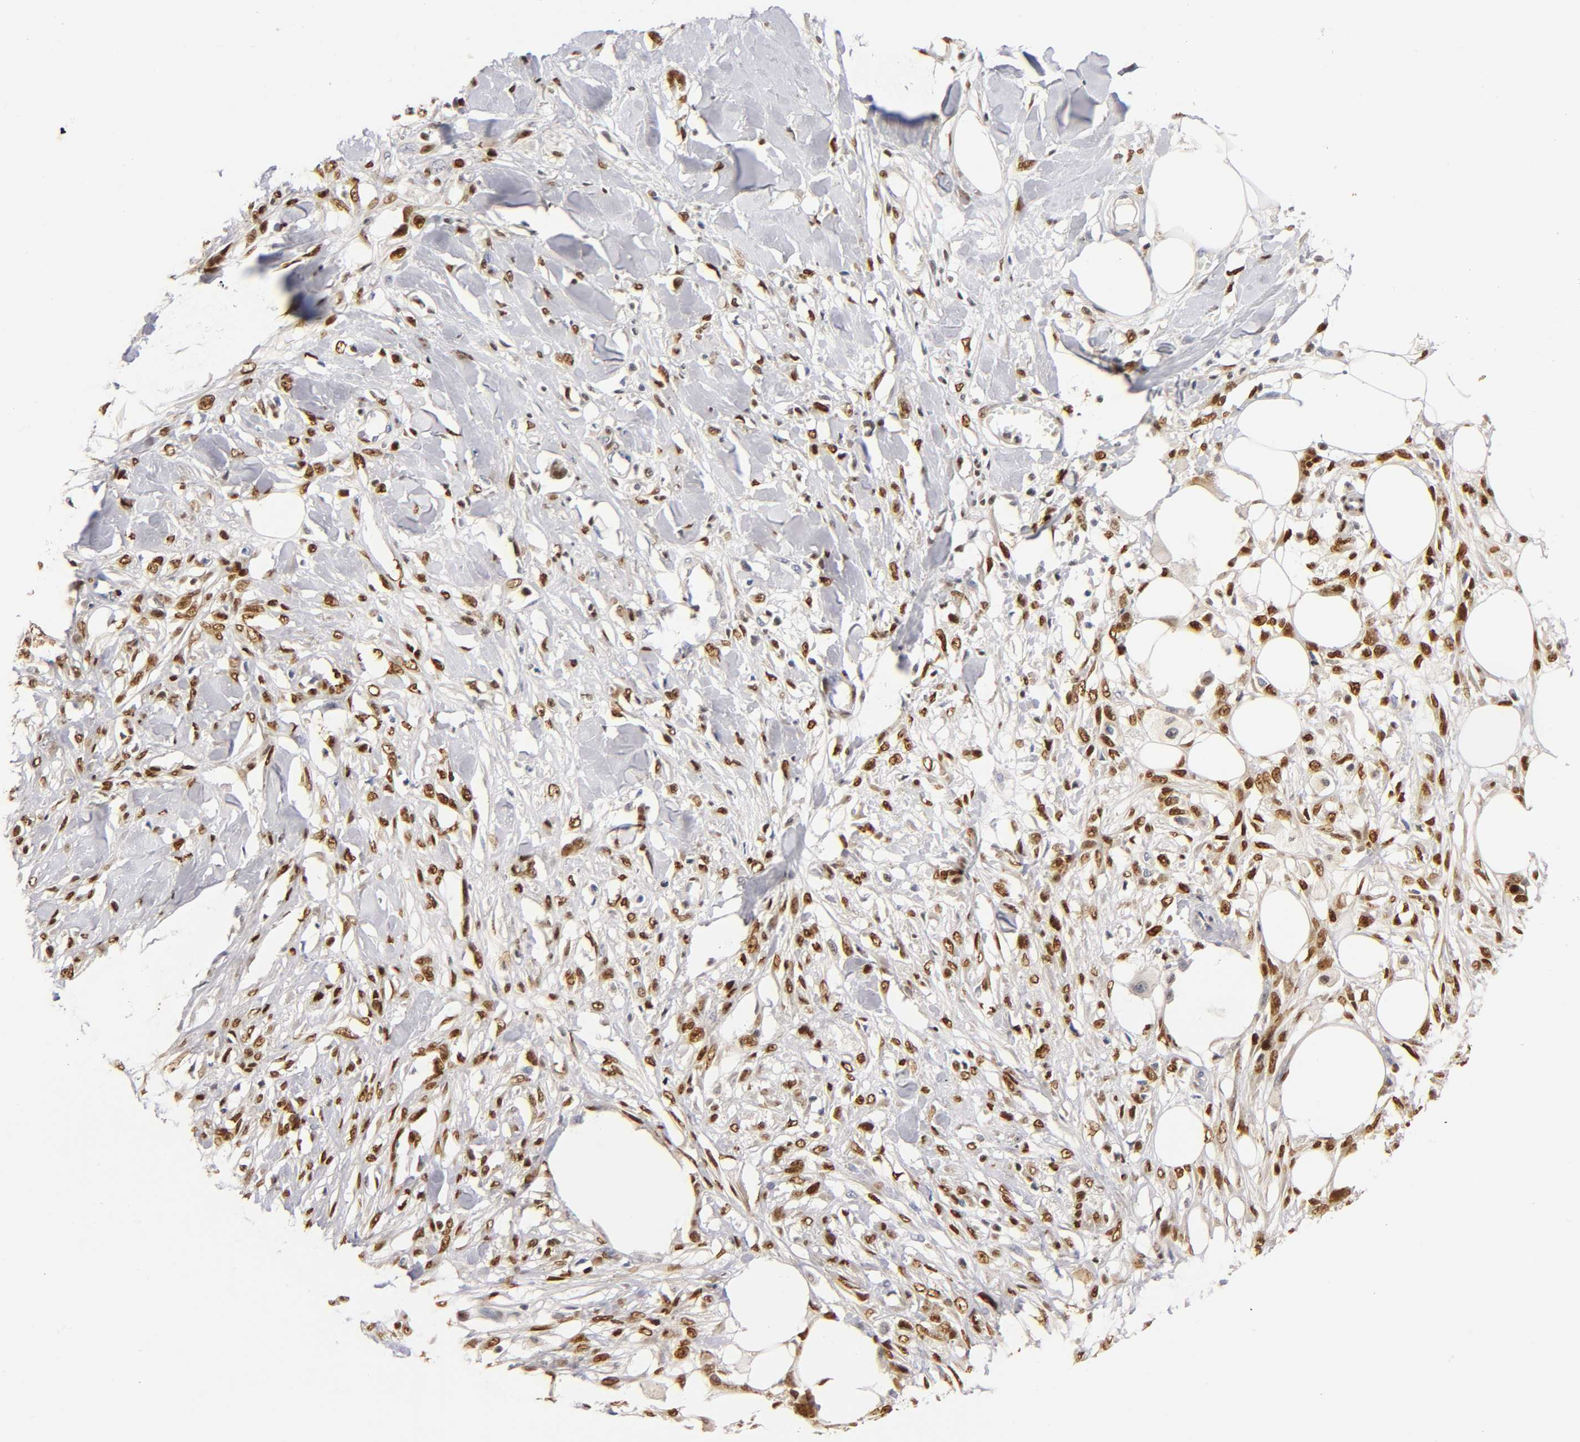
{"staining": {"intensity": "moderate", "quantity": ">75%", "location": "nuclear"}, "tissue": "skin cancer", "cell_type": "Tumor cells", "image_type": "cancer", "snomed": [{"axis": "morphology", "description": "Normal tissue, NOS"}, {"axis": "morphology", "description": "Squamous cell carcinoma, NOS"}, {"axis": "topography", "description": "Skin"}], "caption": "Human skin cancer (squamous cell carcinoma) stained with a protein marker displays moderate staining in tumor cells.", "gene": "RUNX1", "patient": {"sex": "female", "age": 59}}